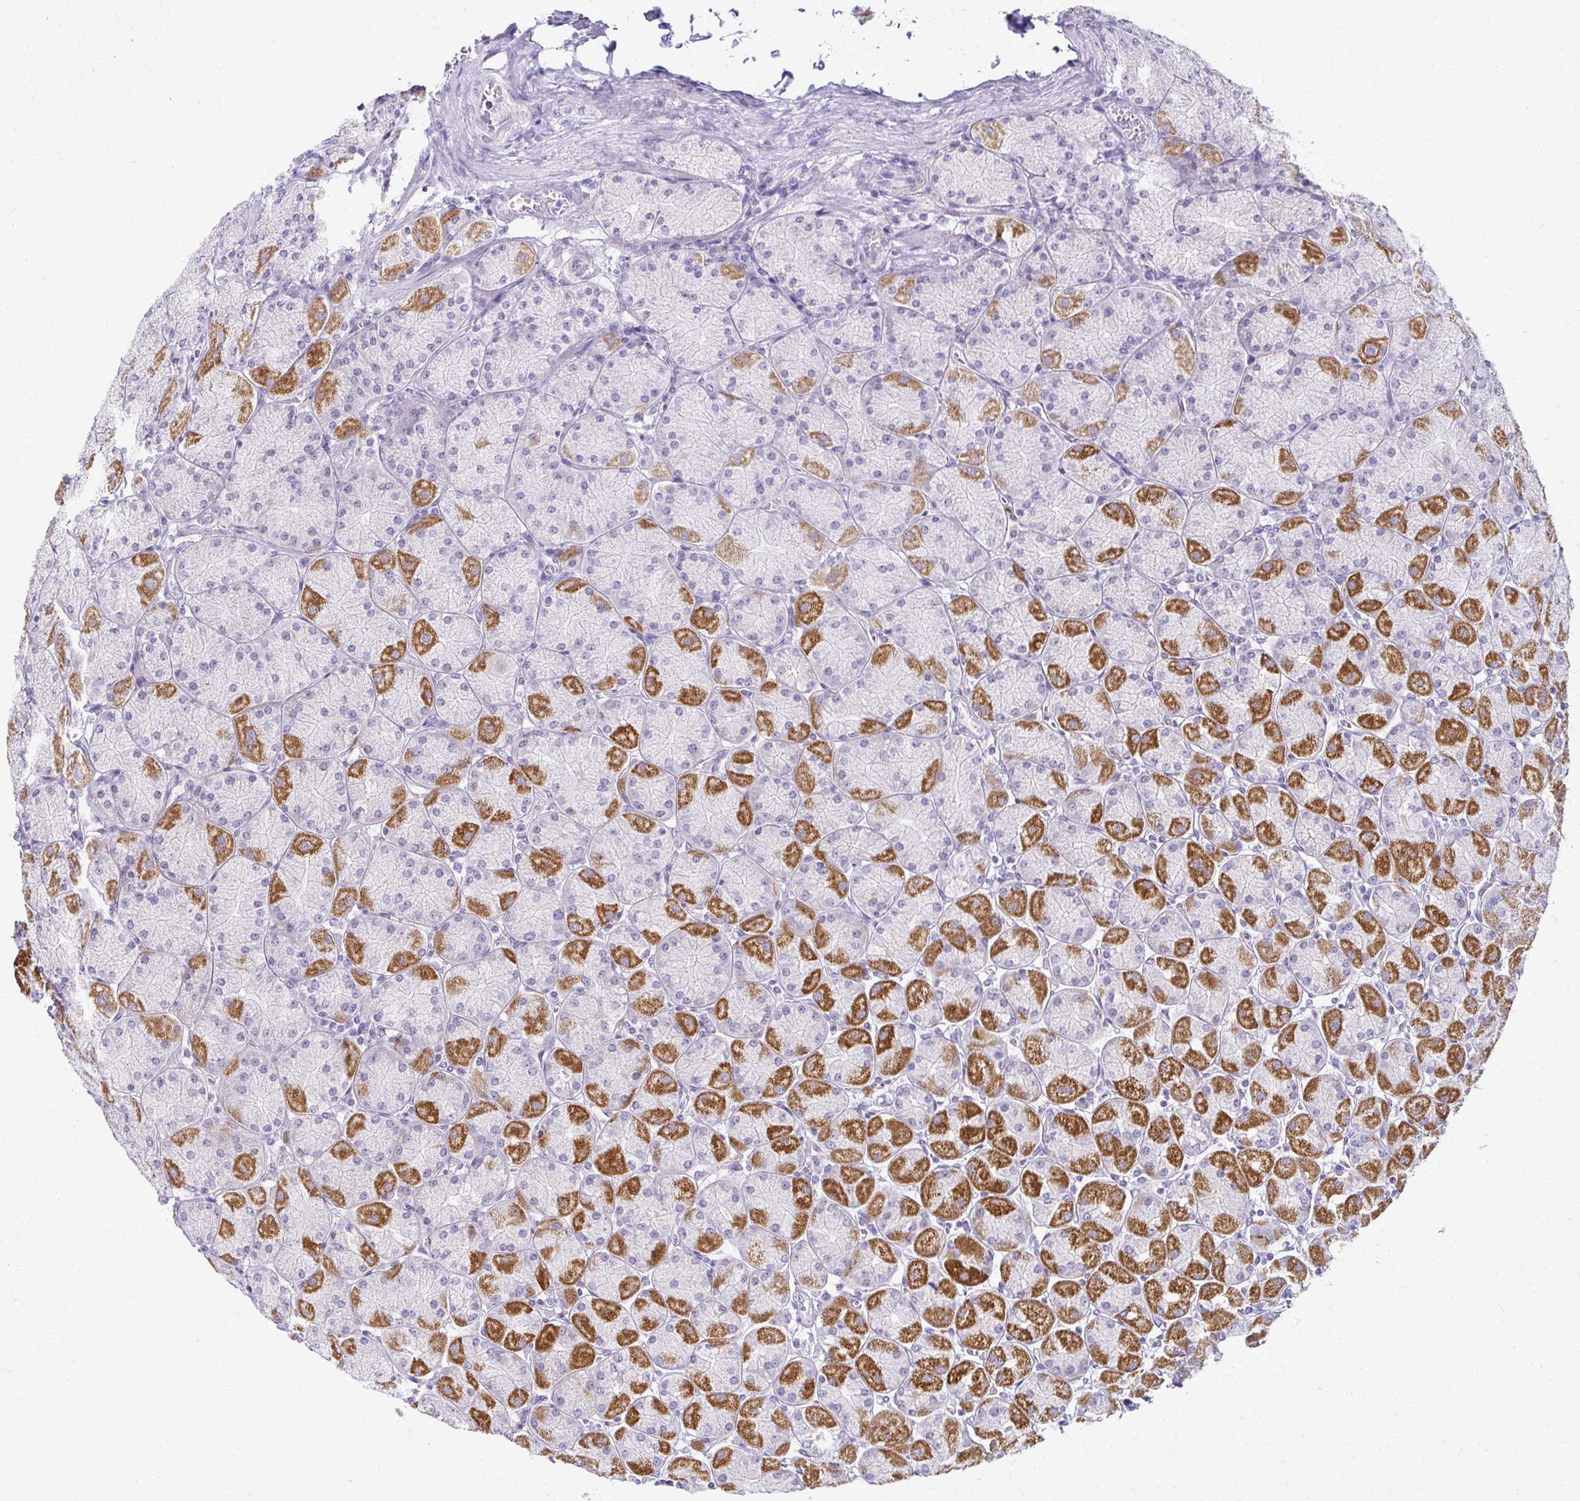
{"staining": {"intensity": "strong", "quantity": "25%-75%", "location": "cytoplasmic/membranous"}, "tissue": "stomach", "cell_type": "Glandular cells", "image_type": "normal", "snomed": [{"axis": "morphology", "description": "Normal tissue, NOS"}, {"axis": "topography", "description": "Stomach, upper"}], "caption": "Benign stomach demonstrates strong cytoplasmic/membranous expression in about 25%-75% of glandular cells, visualized by immunohistochemistry. Immunohistochemistry stains the protein in brown and the nuclei are stained blue.", "gene": "FCGR2A", "patient": {"sex": "female", "age": 56}}